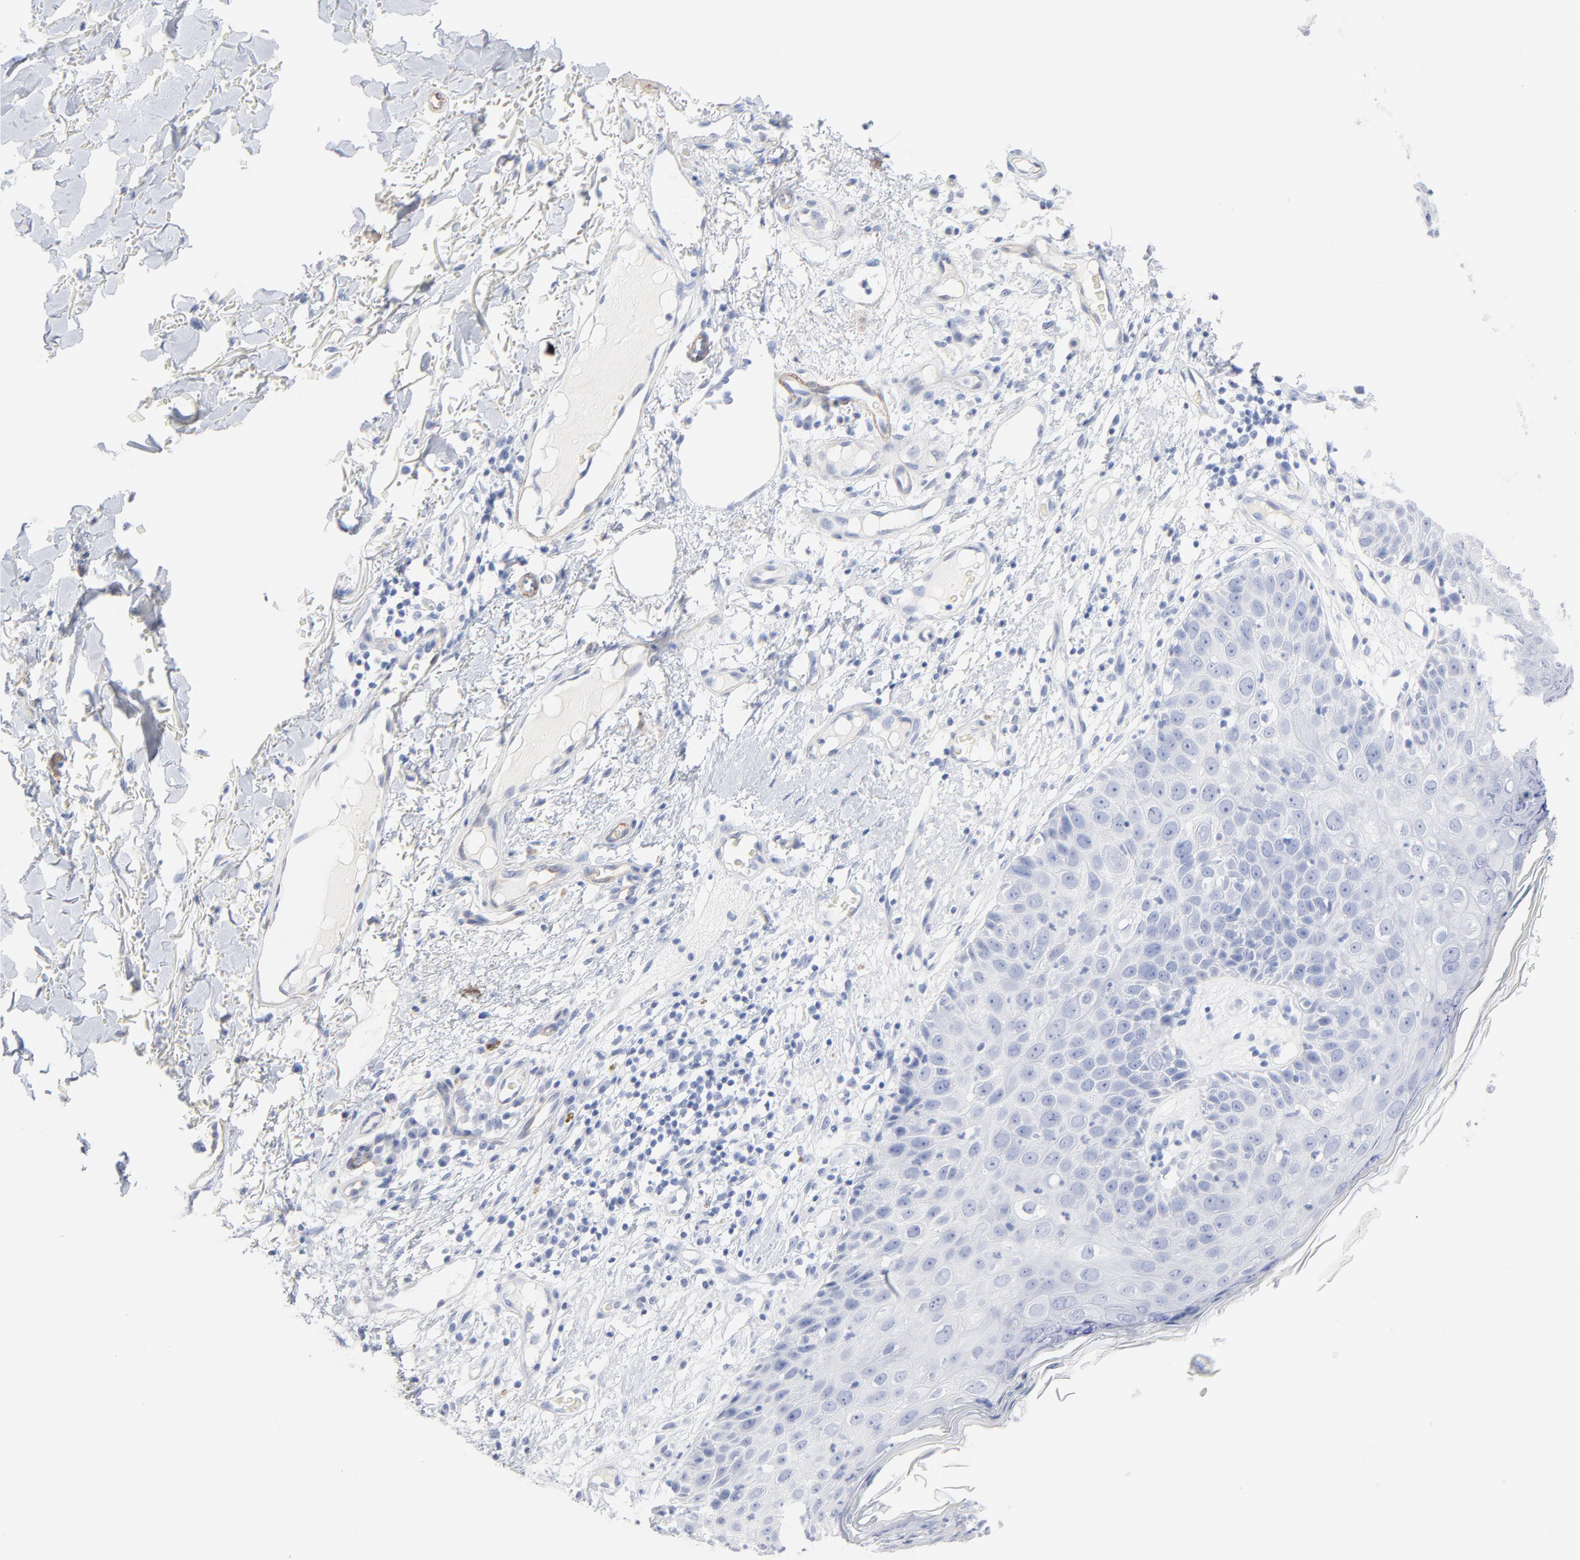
{"staining": {"intensity": "negative", "quantity": "none", "location": "none"}, "tissue": "skin cancer", "cell_type": "Tumor cells", "image_type": "cancer", "snomed": [{"axis": "morphology", "description": "Squamous cell carcinoma, NOS"}, {"axis": "topography", "description": "Skin"}], "caption": "Tumor cells show no significant staining in squamous cell carcinoma (skin).", "gene": "AGTR1", "patient": {"sex": "male", "age": 87}}